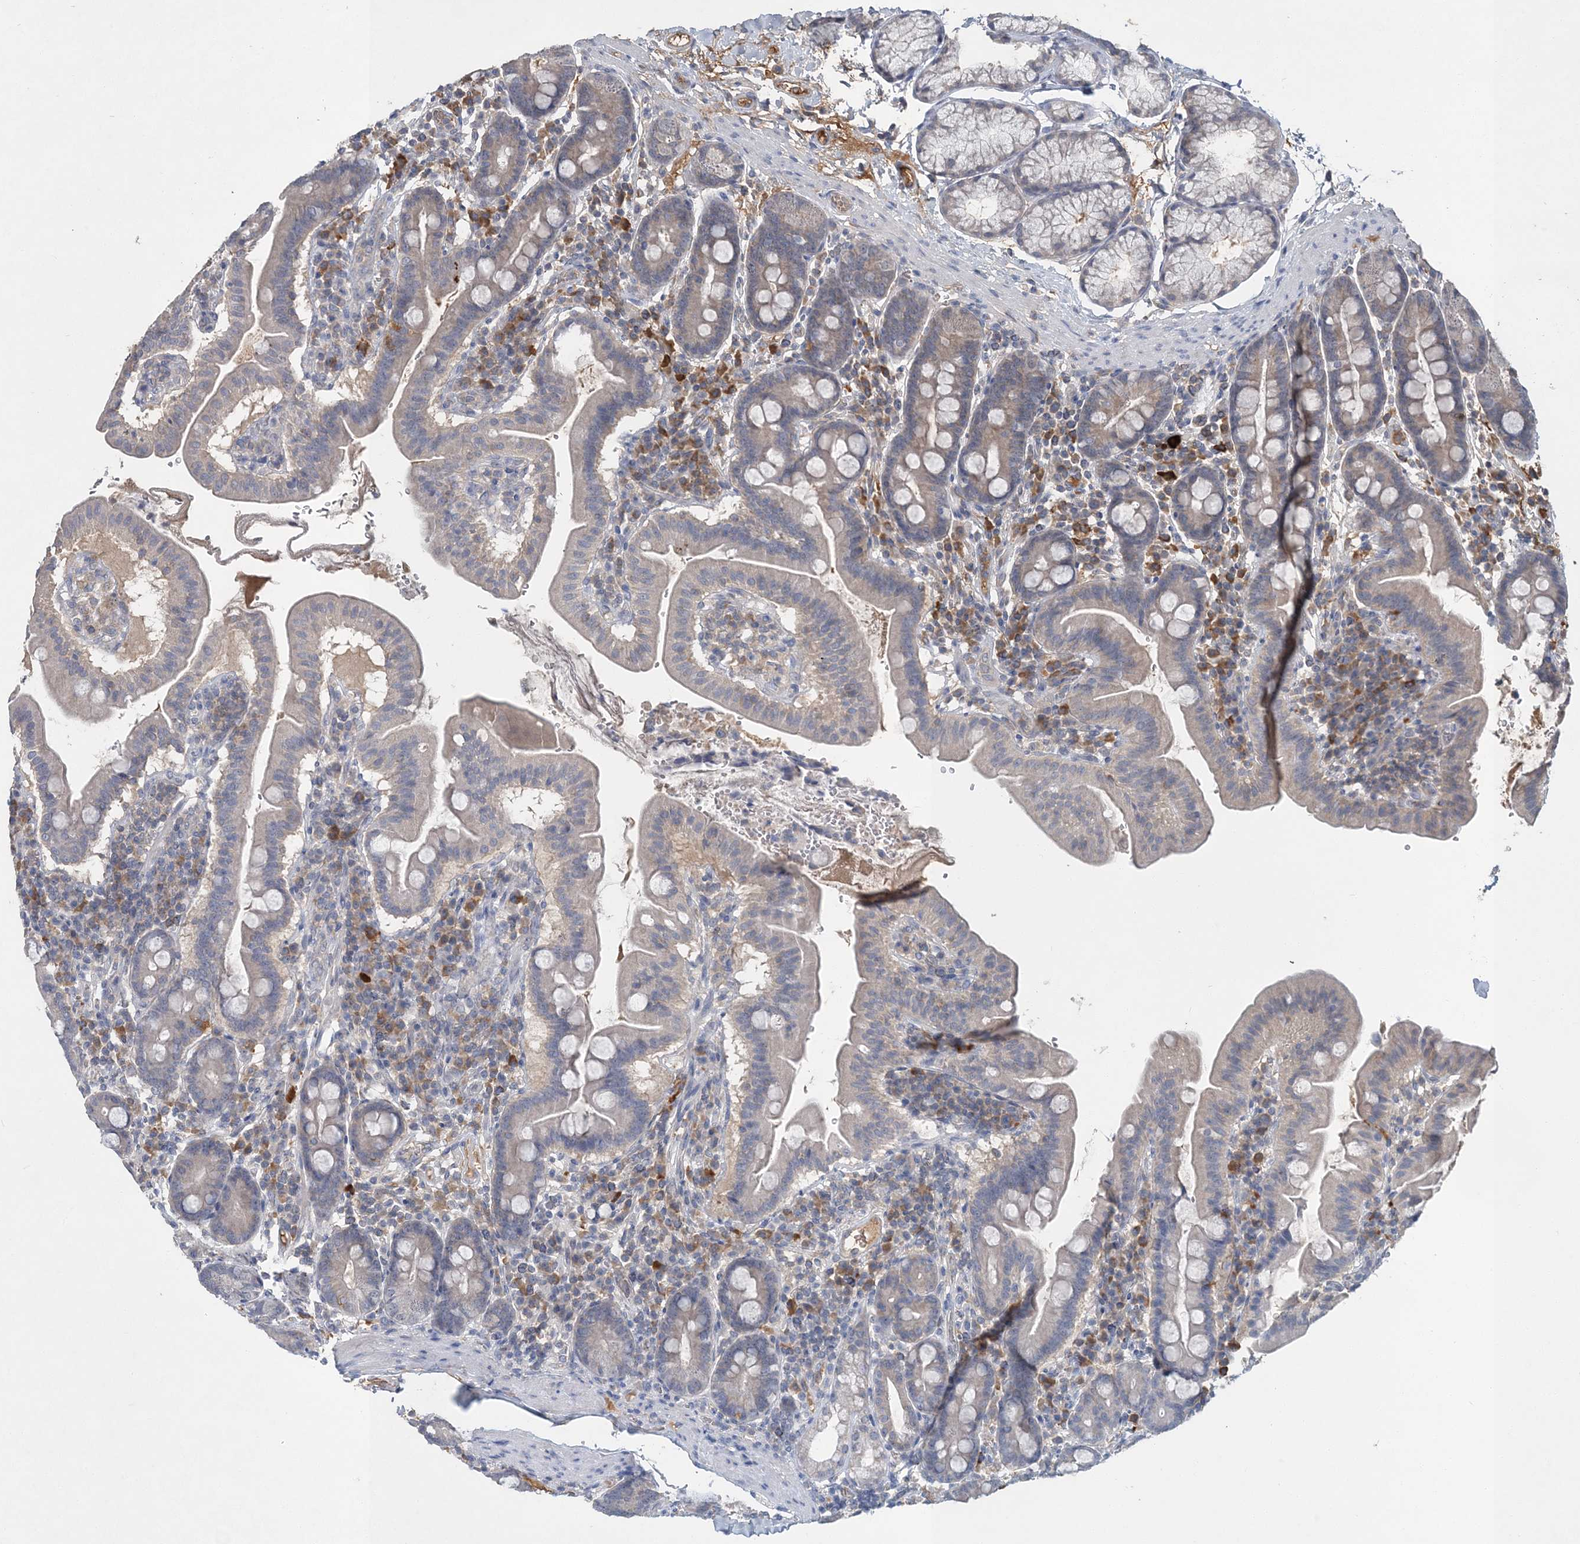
{"staining": {"intensity": "weak", "quantity": "<25%", "location": "cytoplasmic/membranous"}, "tissue": "duodenum", "cell_type": "Glandular cells", "image_type": "normal", "snomed": [{"axis": "morphology", "description": "Normal tissue, NOS"}, {"axis": "morphology", "description": "Adenocarcinoma, NOS"}, {"axis": "topography", "description": "Pancreas"}, {"axis": "topography", "description": "Duodenum"}], "caption": "IHC image of benign duodenum stained for a protein (brown), which reveals no positivity in glandular cells. (Immunohistochemistry, brightfield microscopy, high magnification).", "gene": "RNF25", "patient": {"sex": "male", "age": 50}}